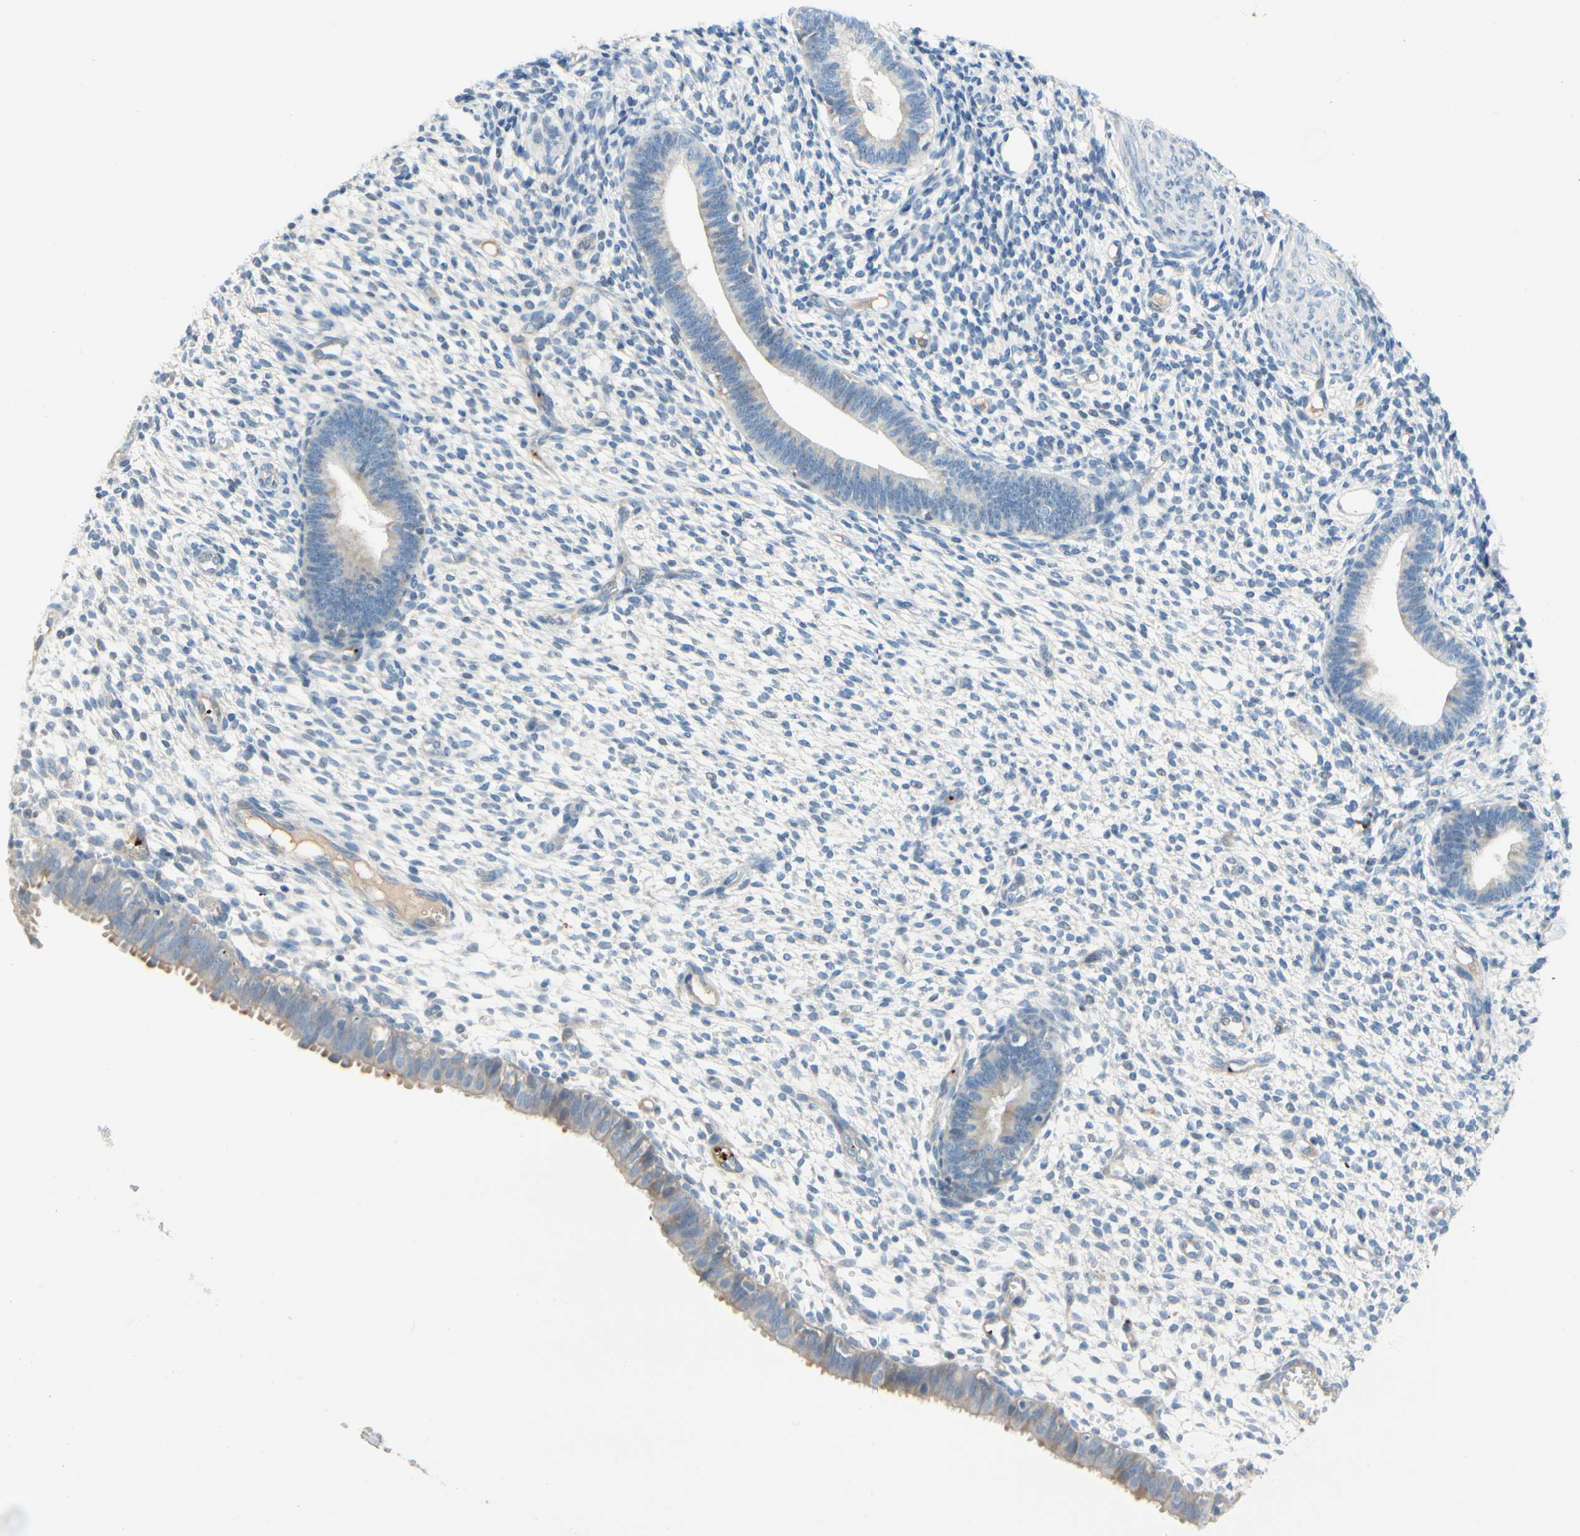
{"staining": {"intensity": "negative", "quantity": "none", "location": "none"}, "tissue": "endometrium", "cell_type": "Cells in endometrial stroma", "image_type": "normal", "snomed": [{"axis": "morphology", "description": "Normal tissue, NOS"}, {"axis": "topography", "description": "Endometrium"}], "caption": "Photomicrograph shows no protein positivity in cells in endometrial stroma of unremarkable endometrium. Brightfield microscopy of IHC stained with DAB (3,3'-diaminobenzidine) (brown) and hematoxylin (blue), captured at high magnification.", "gene": "ENSG00000288796", "patient": {"sex": "female", "age": 61}}